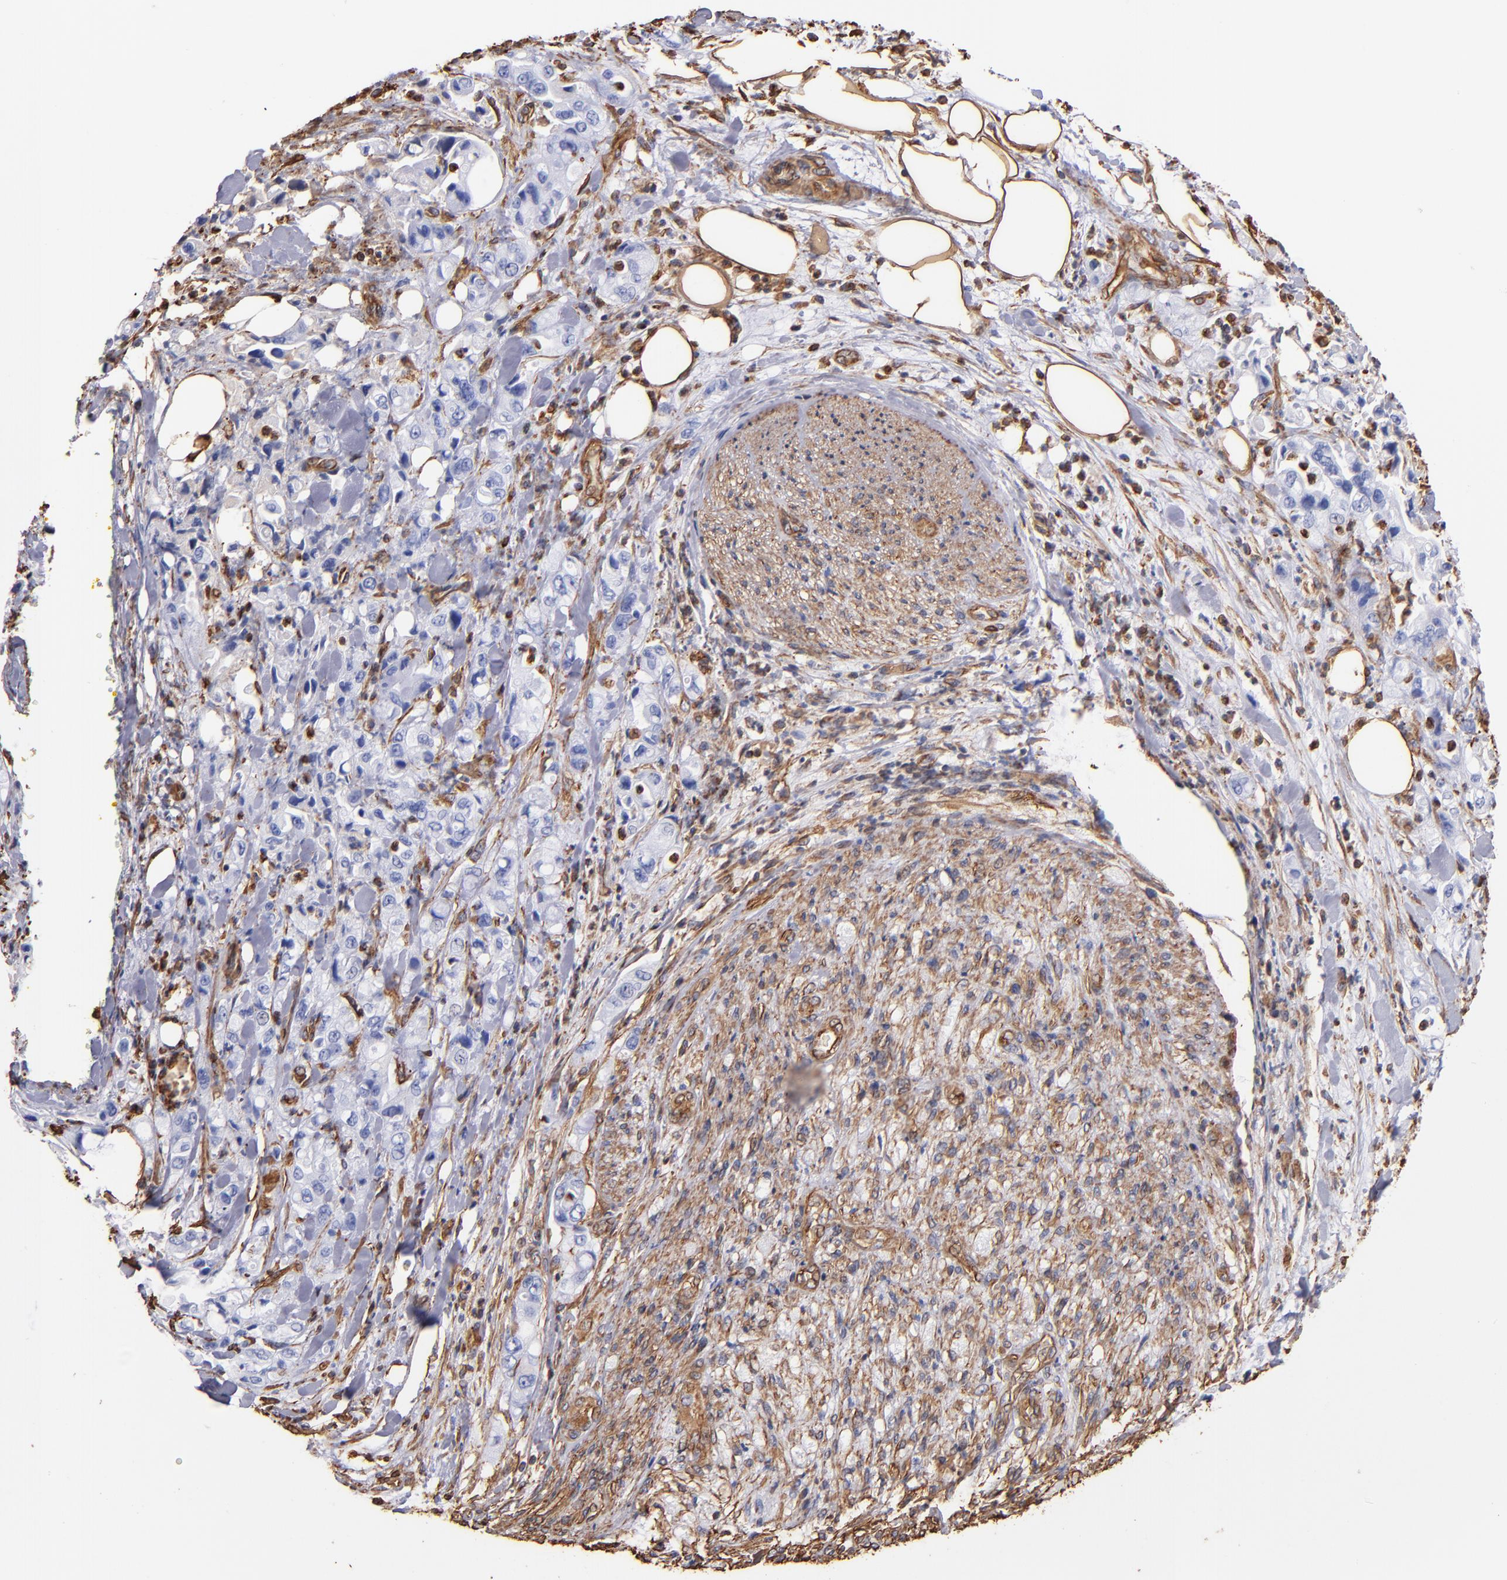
{"staining": {"intensity": "strong", "quantity": "<25%", "location": "cytoplasmic/membranous"}, "tissue": "pancreatic cancer", "cell_type": "Tumor cells", "image_type": "cancer", "snomed": [{"axis": "morphology", "description": "Adenocarcinoma, NOS"}, {"axis": "topography", "description": "Pancreas"}], "caption": "Protein analysis of pancreatic adenocarcinoma tissue reveals strong cytoplasmic/membranous positivity in about <25% of tumor cells.", "gene": "VIM", "patient": {"sex": "male", "age": 70}}